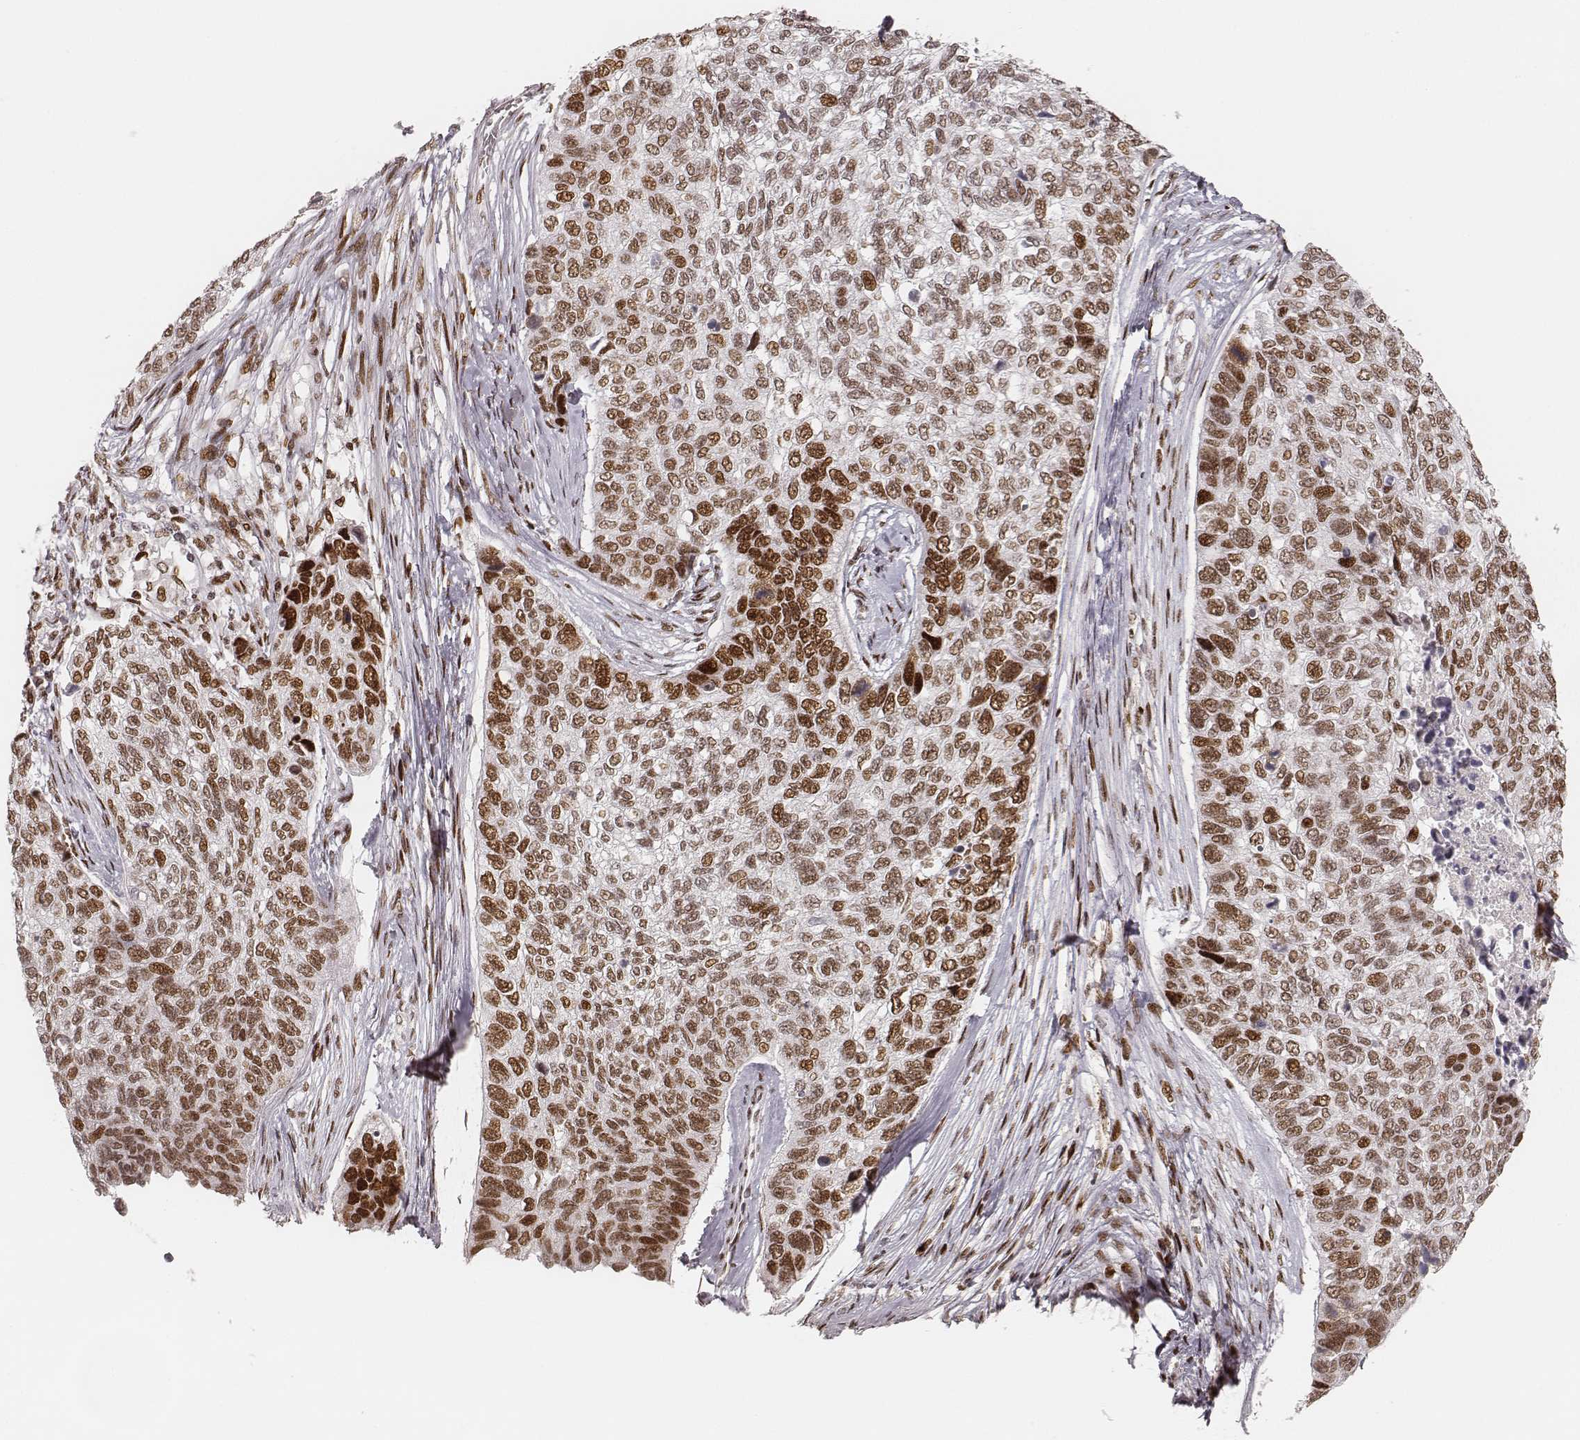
{"staining": {"intensity": "moderate", "quantity": ">75%", "location": "nuclear"}, "tissue": "lung cancer", "cell_type": "Tumor cells", "image_type": "cancer", "snomed": [{"axis": "morphology", "description": "Squamous cell carcinoma, NOS"}, {"axis": "topography", "description": "Lung"}], "caption": "IHC of lung squamous cell carcinoma shows medium levels of moderate nuclear staining in approximately >75% of tumor cells.", "gene": "HNRNPC", "patient": {"sex": "male", "age": 69}}